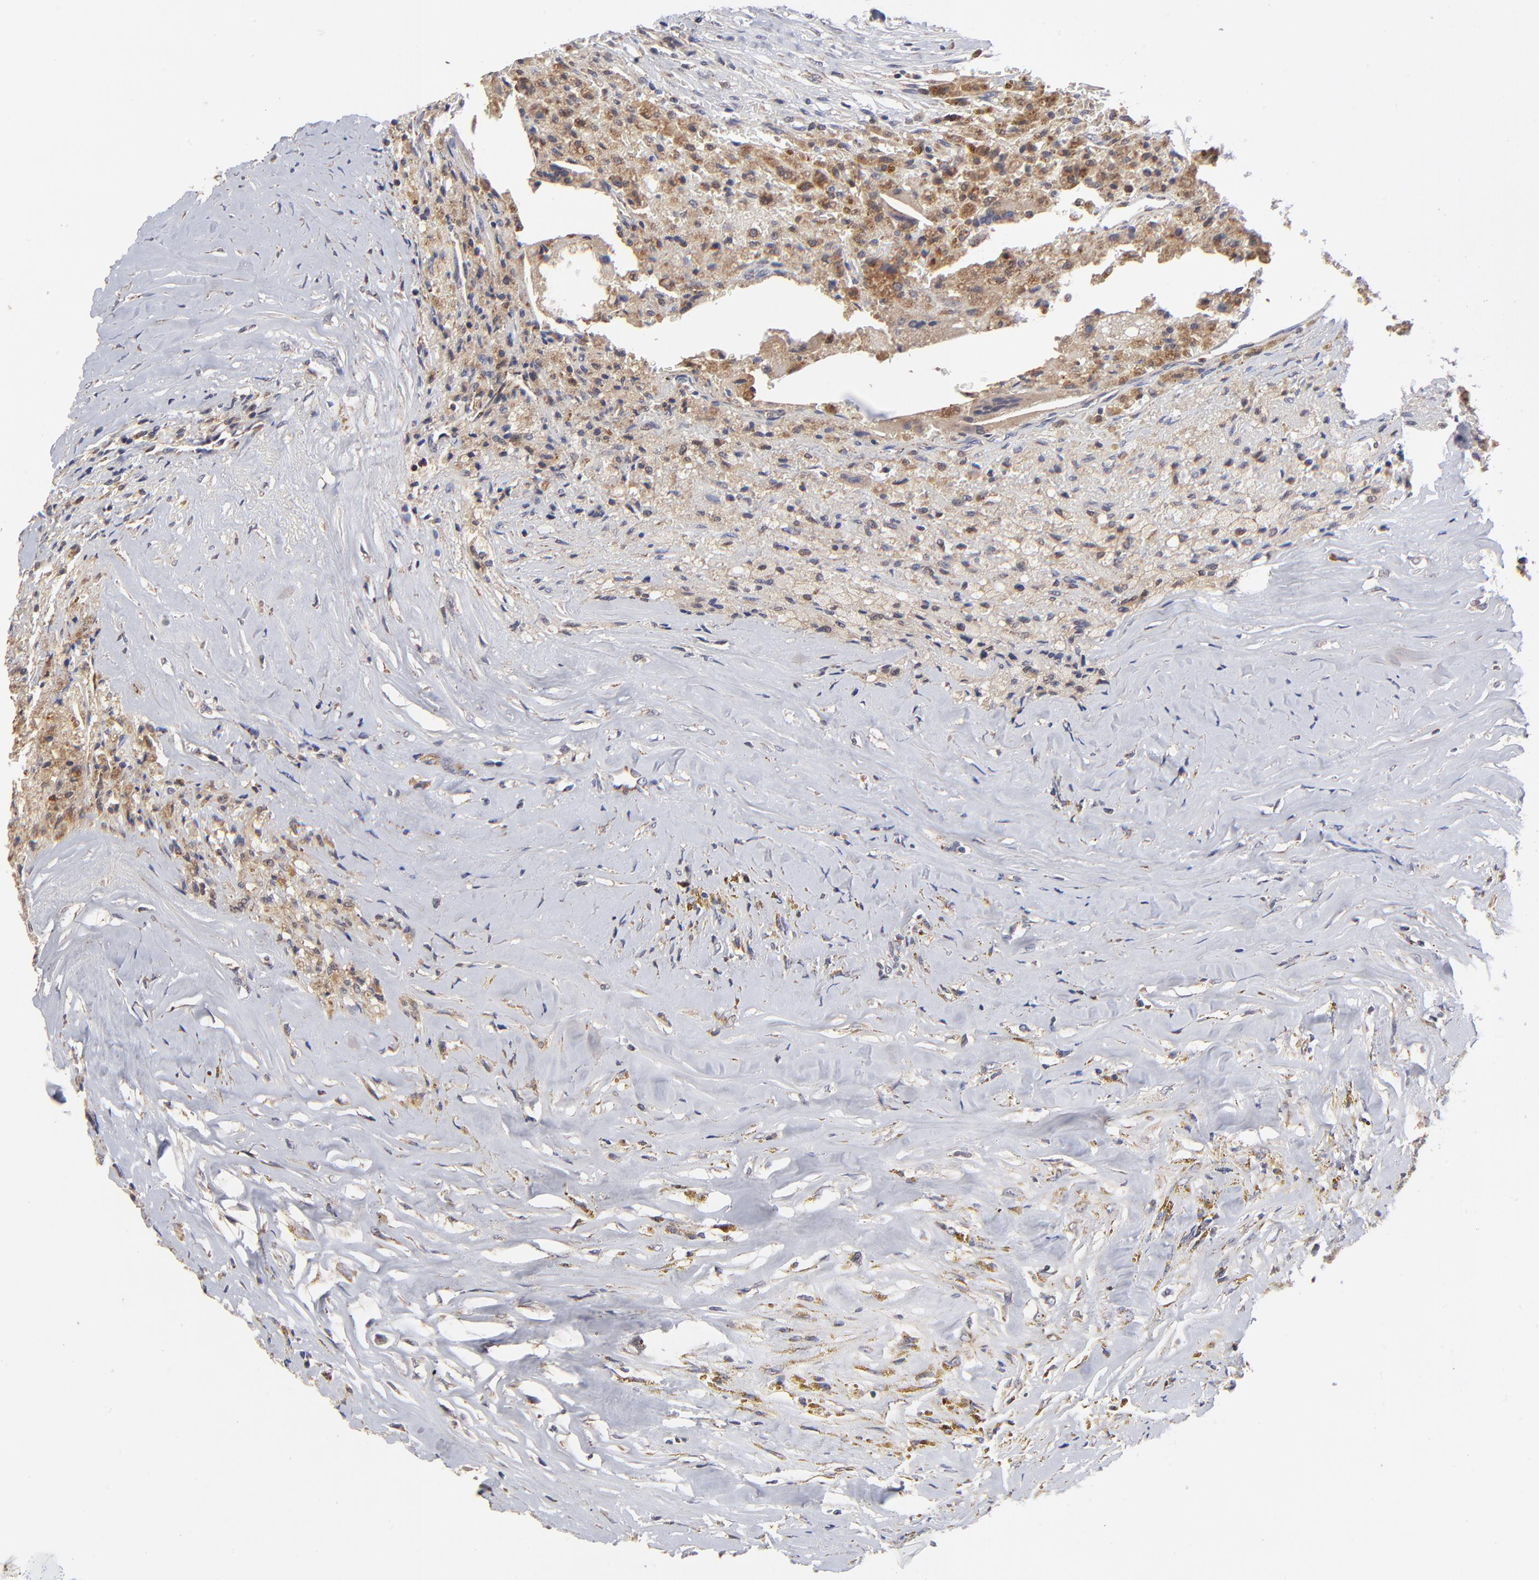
{"staining": {"intensity": "moderate", "quantity": ">75%", "location": "cytoplasmic/membranous"}, "tissue": "thyroid cancer", "cell_type": "Tumor cells", "image_type": "cancer", "snomed": [{"axis": "morphology", "description": "Papillary adenocarcinoma, NOS"}, {"axis": "topography", "description": "Thyroid gland"}], "caption": "Moderate cytoplasmic/membranous protein staining is seen in about >75% of tumor cells in thyroid cancer. (Stains: DAB (3,3'-diaminobenzidine) in brown, nuclei in blue, Microscopy: brightfield microscopy at high magnification).", "gene": "FBXL12", "patient": {"sex": "male", "age": 87}}